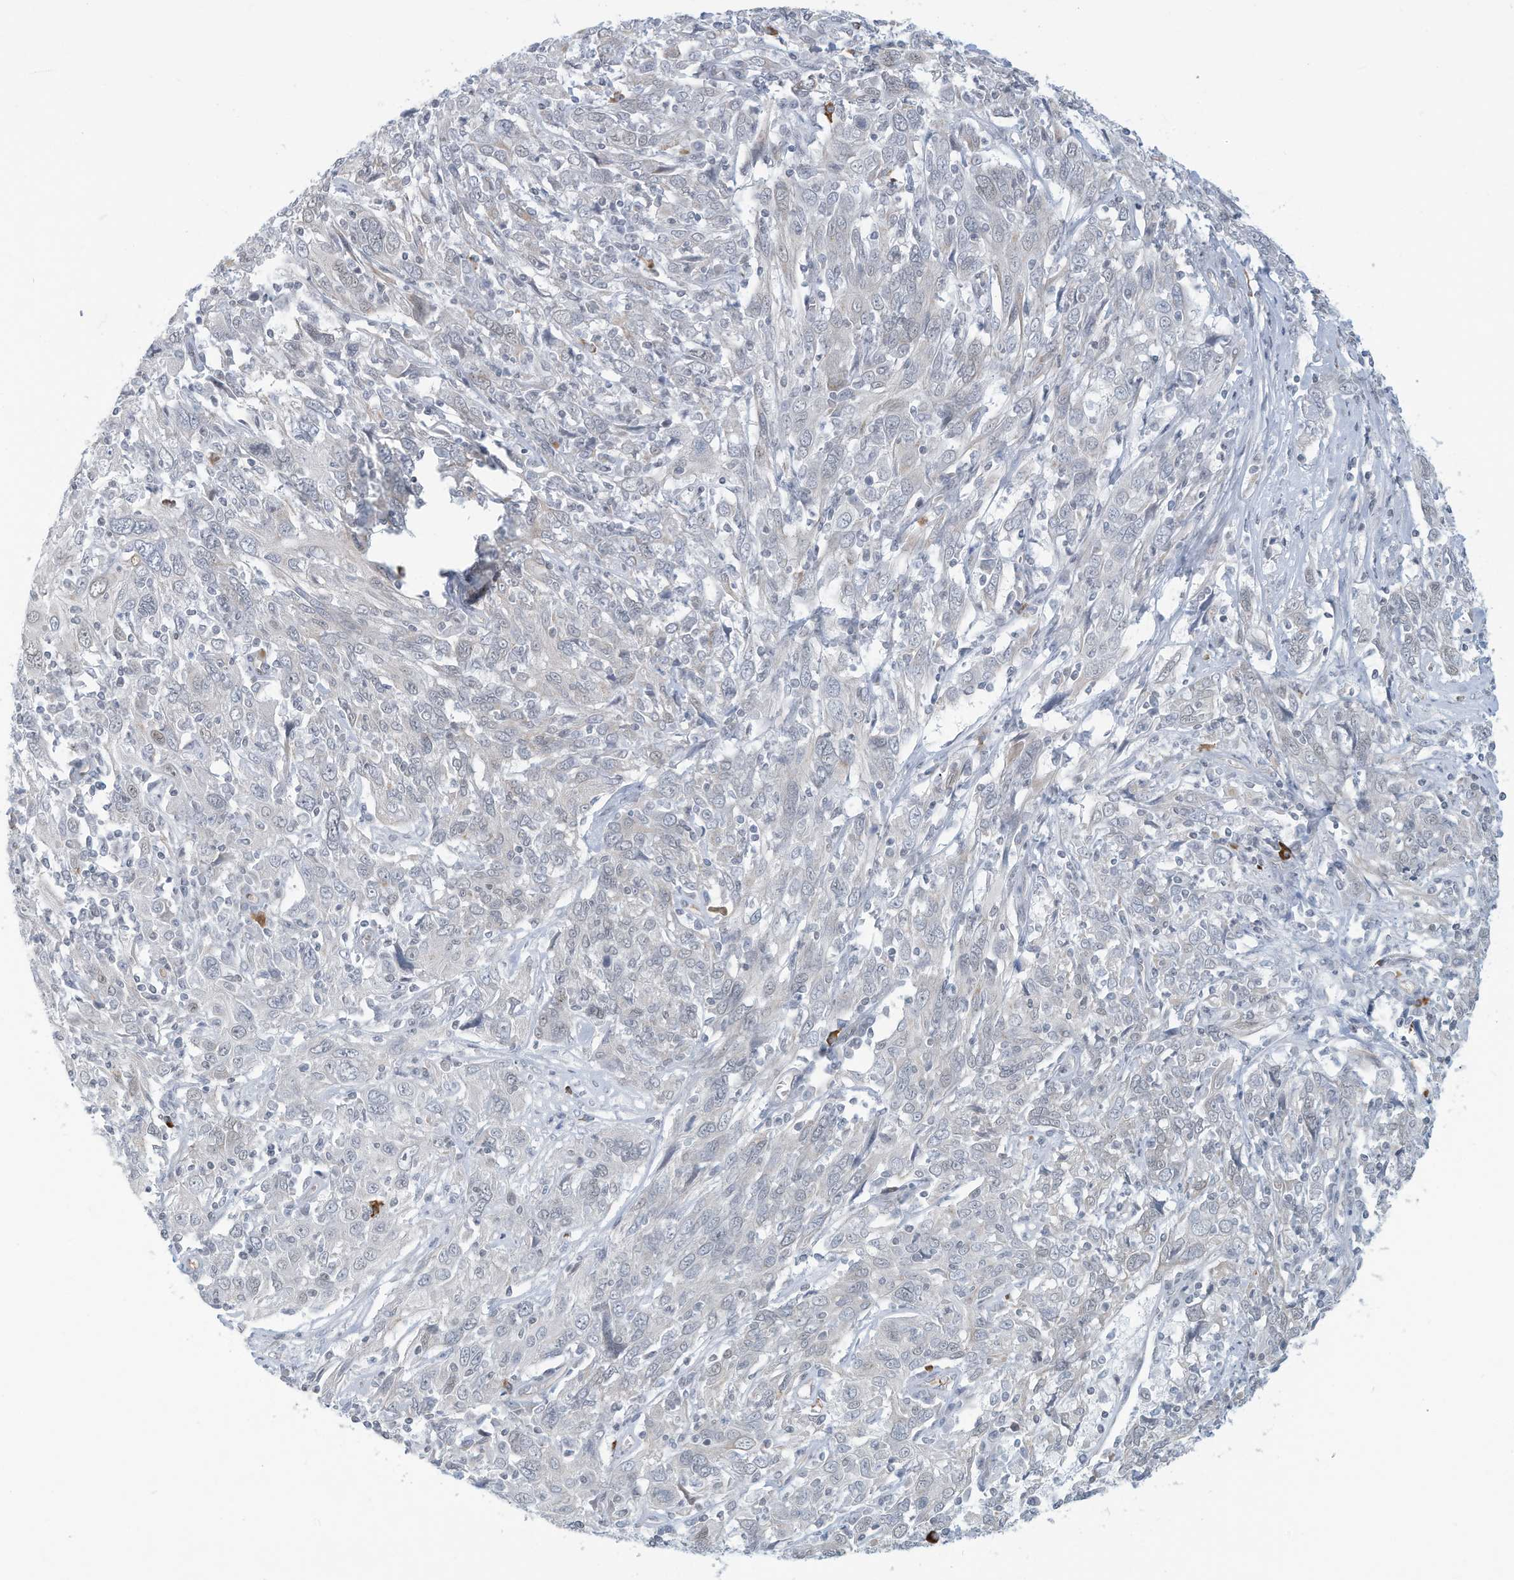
{"staining": {"intensity": "negative", "quantity": "none", "location": "none"}, "tissue": "cervical cancer", "cell_type": "Tumor cells", "image_type": "cancer", "snomed": [{"axis": "morphology", "description": "Squamous cell carcinoma, NOS"}, {"axis": "topography", "description": "Cervix"}], "caption": "DAB (3,3'-diaminobenzidine) immunohistochemical staining of human squamous cell carcinoma (cervical) reveals no significant staining in tumor cells. The staining was performed using DAB to visualize the protein expression in brown, while the nuclei were stained in blue with hematoxylin (Magnification: 20x).", "gene": "SARNP", "patient": {"sex": "female", "age": 46}}